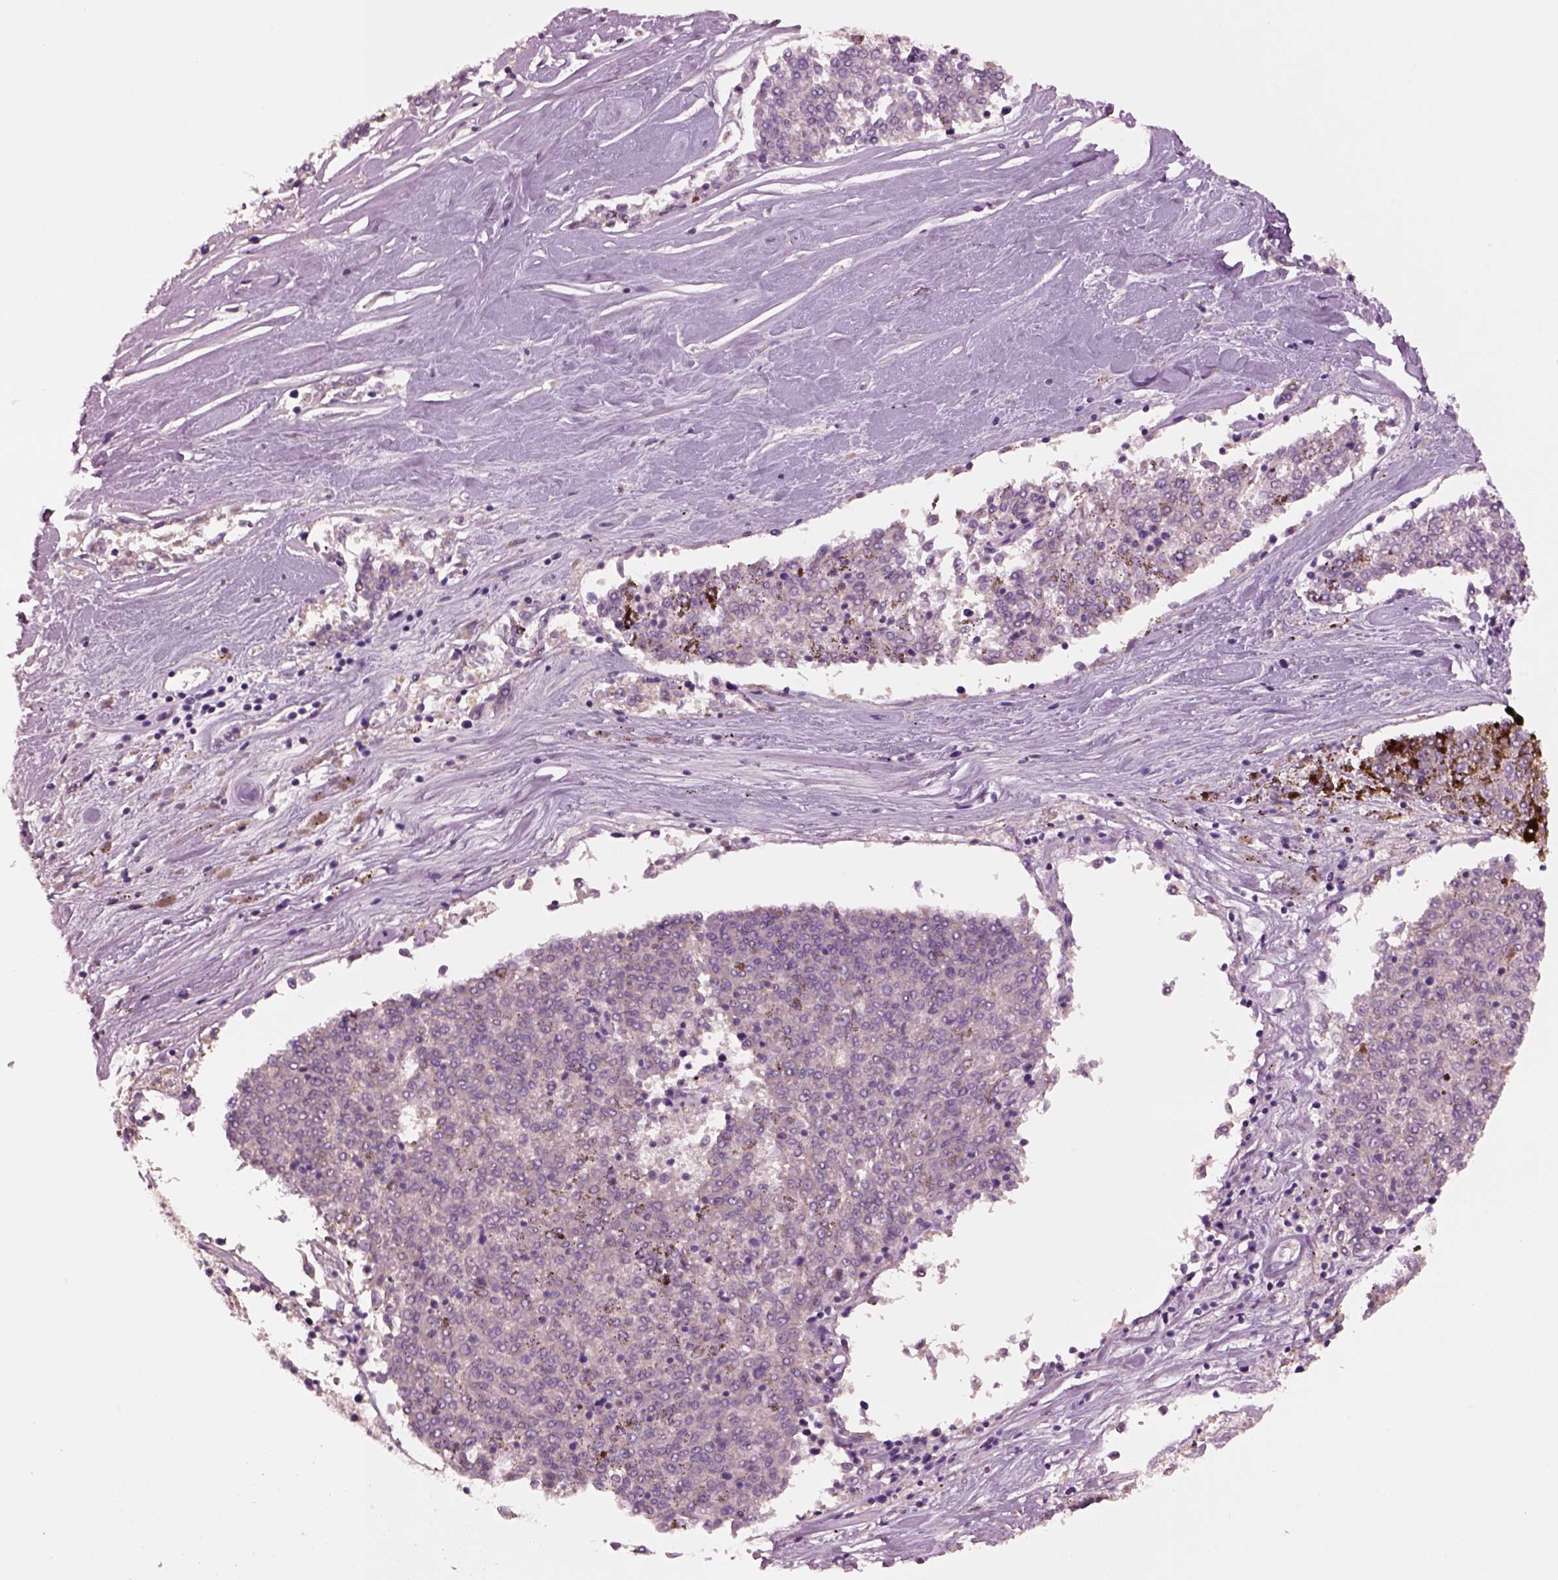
{"staining": {"intensity": "negative", "quantity": "none", "location": "none"}, "tissue": "melanoma", "cell_type": "Tumor cells", "image_type": "cancer", "snomed": [{"axis": "morphology", "description": "Malignant melanoma, NOS"}, {"axis": "topography", "description": "Skin"}], "caption": "Photomicrograph shows no protein positivity in tumor cells of melanoma tissue.", "gene": "CLPSL1", "patient": {"sex": "female", "age": 72}}